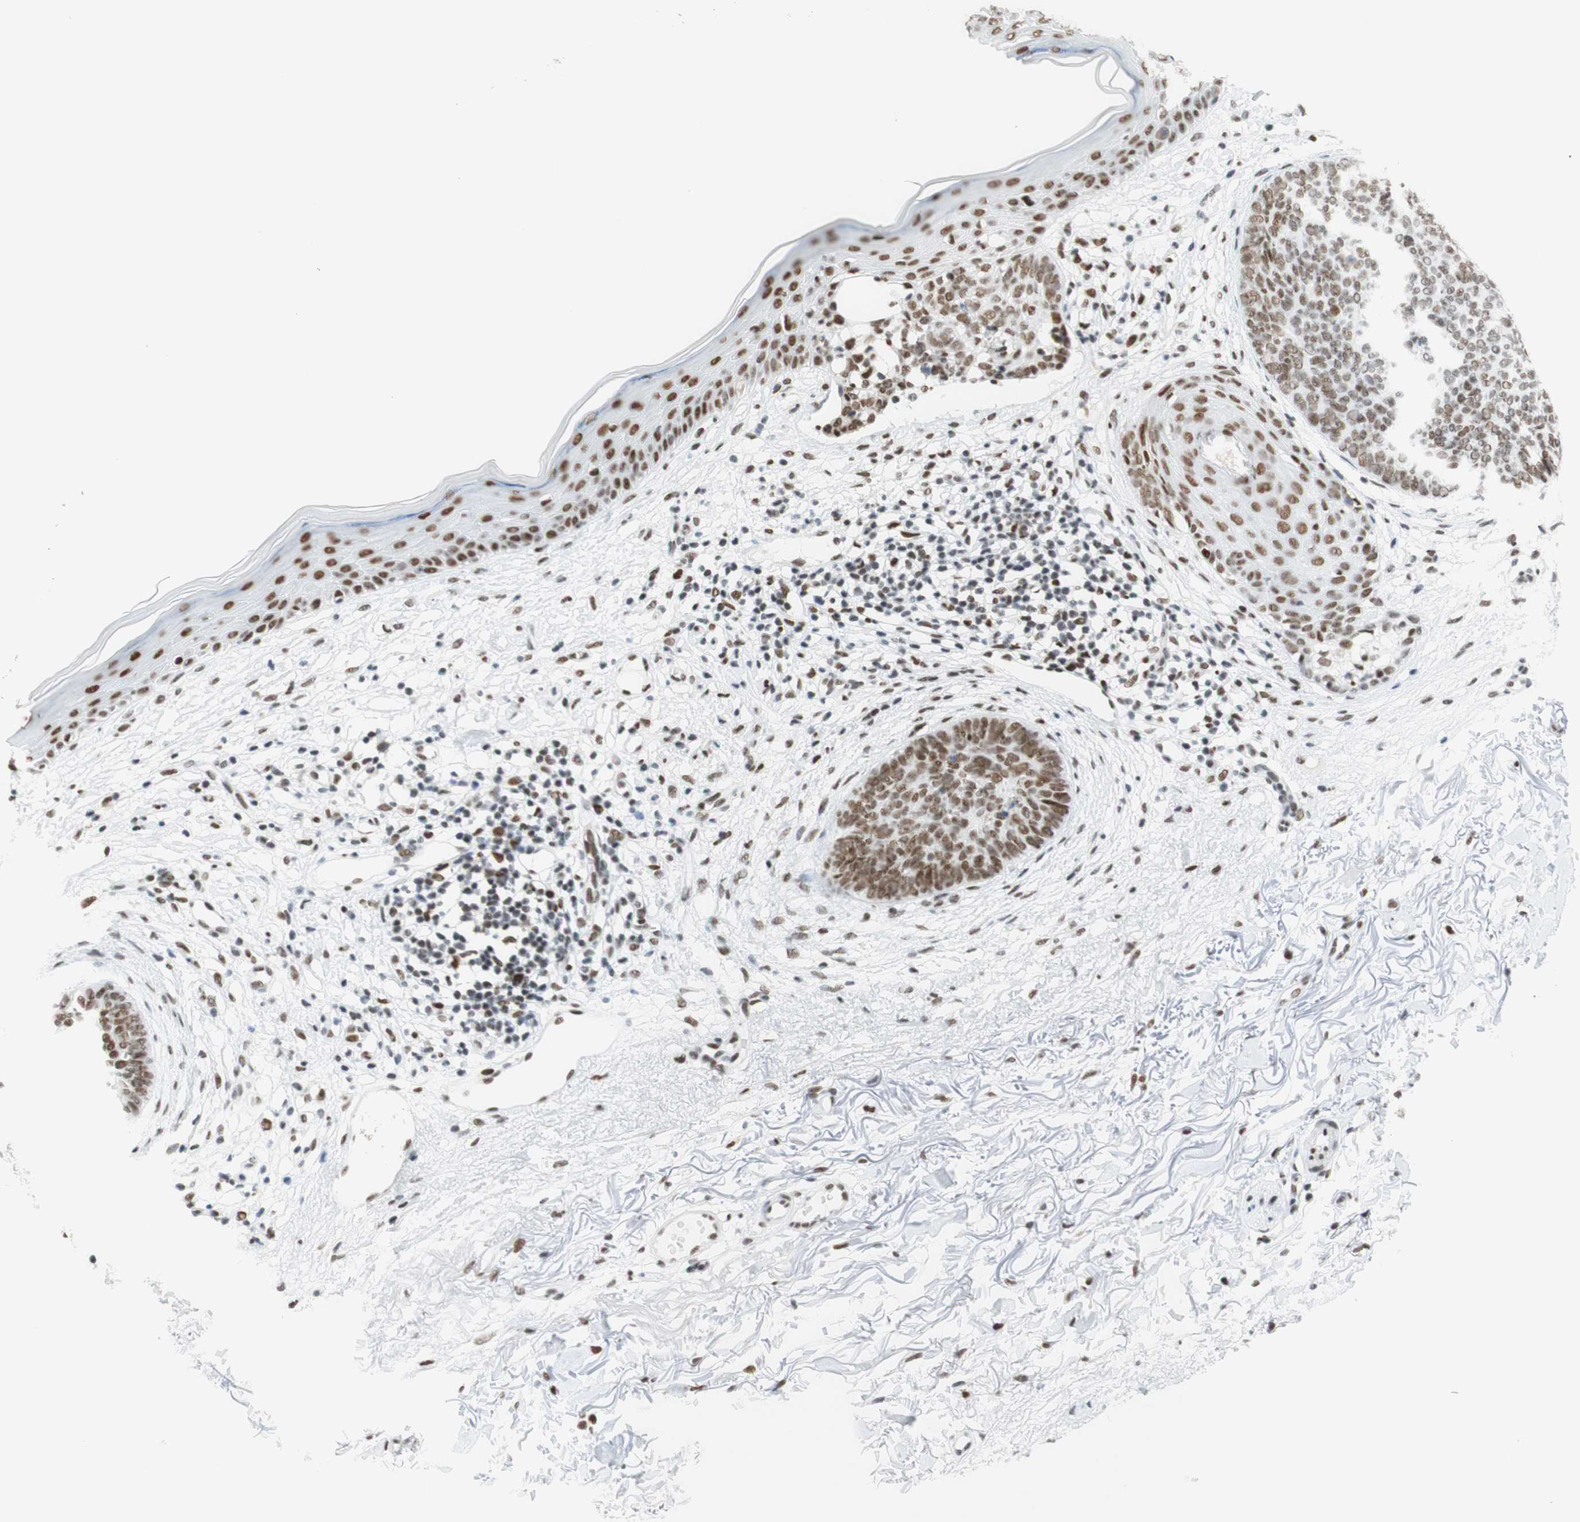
{"staining": {"intensity": "moderate", "quantity": "25%-75%", "location": "nuclear"}, "tissue": "skin cancer", "cell_type": "Tumor cells", "image_type": "cancer", "snomed": [{"axis": "morphology", "description": "Basal cell carcinoma"}, {"axis": "topography", "description": "Skin"}], "caption": "A brown stain labels moderate nuclear expression of a protein in human basal cell carcinoma (skin) tumor cells.", "gene": "RNF20", "patient": {"sex": "female", "age": 70}}